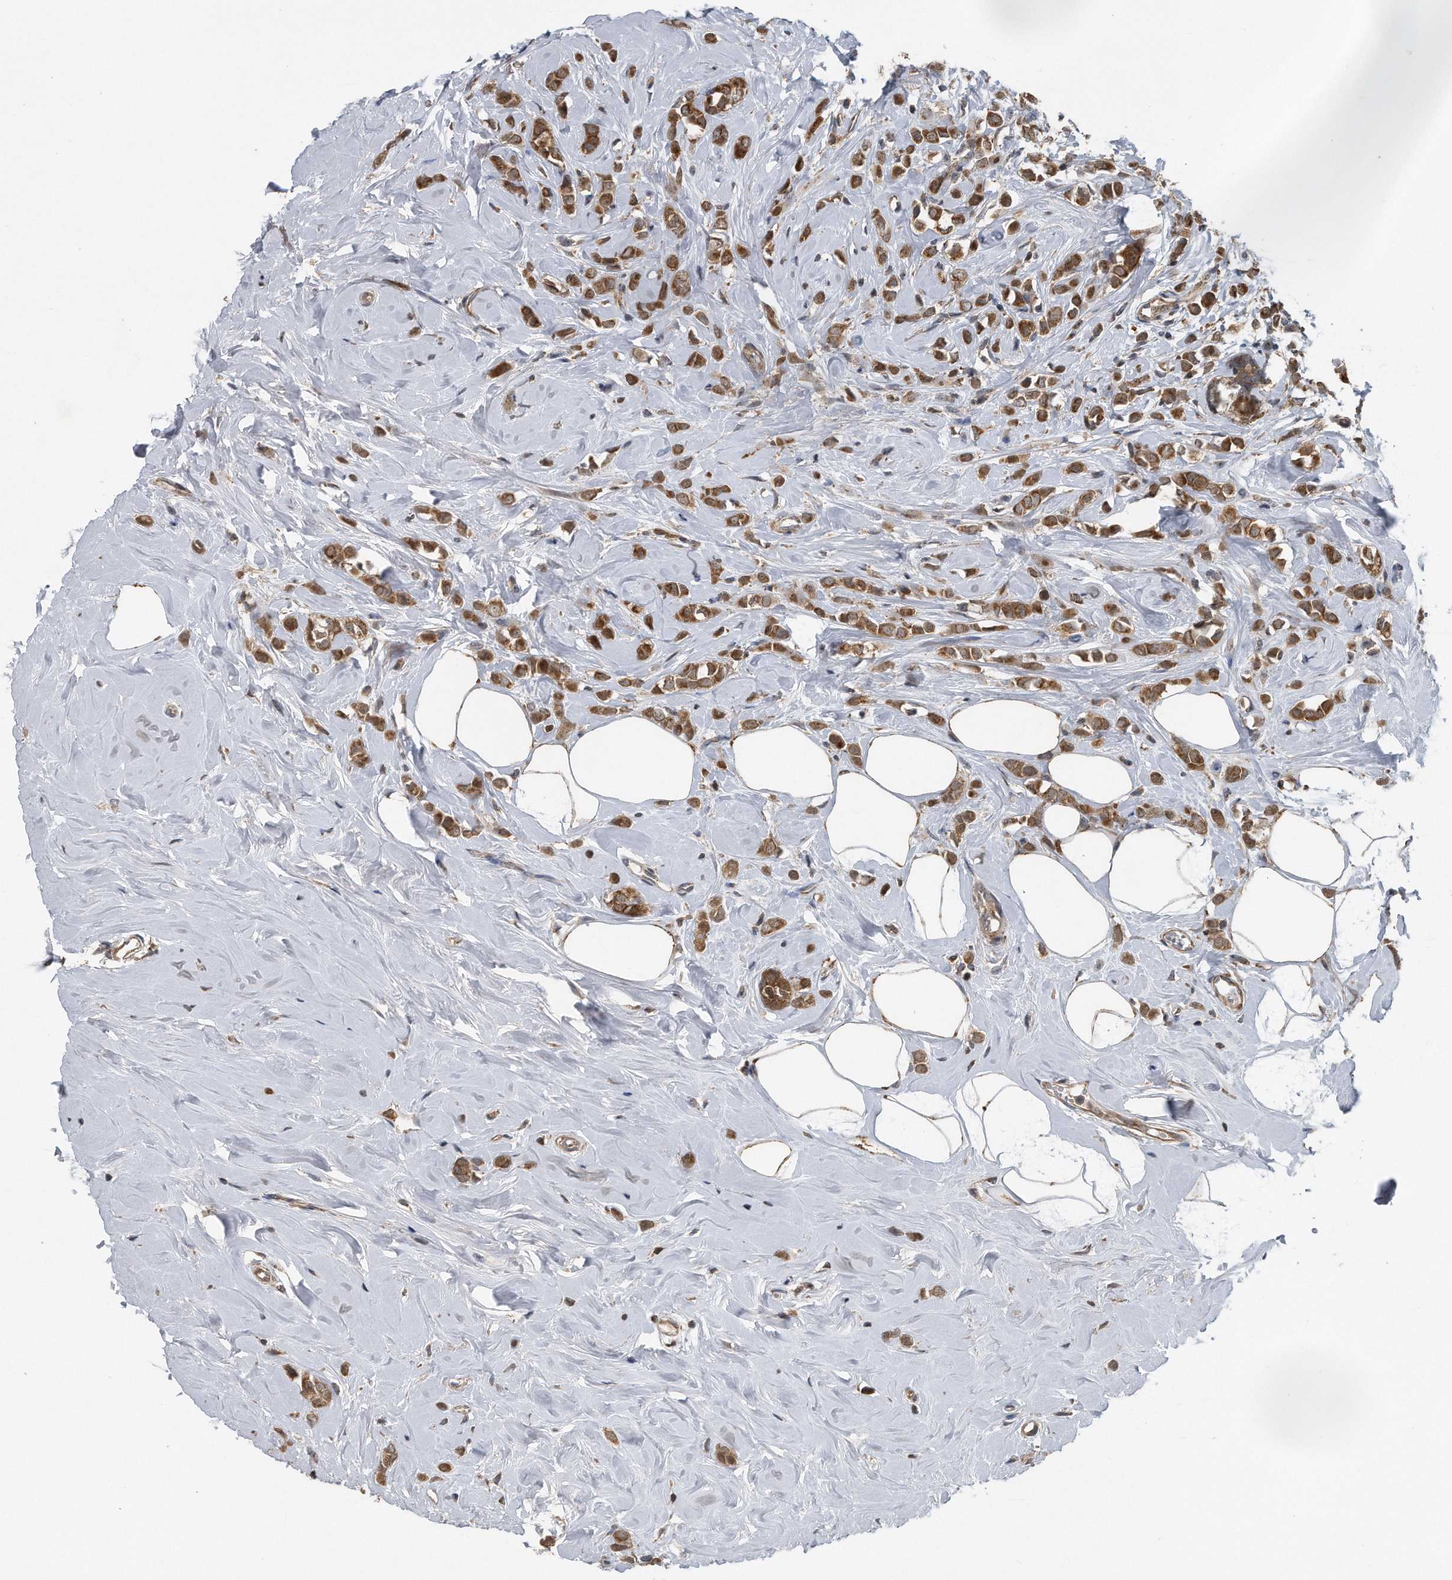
{"staining": {"intensity": "moderate", "quantity": ">75%", "location": "cytoplasmic/membranous"}, "tissue": "breast cancer", "cell_type": "Tumor cells", "image_type": "cancer", "snomed": [{"axis": "morphology", "description": "Lobular carcinoma"}, {"axis": "topography", "description": "Breast"}], "caption": "High-power microscopy captured an IHC photomicrograph of breast cancer, revealing moderate cytoplasmic/membranous staining in approximately >75% of tumor cells. (DAB (3,3'-diaminobenzidine) = brown stain, brightfield microscopy at high magnification).", "gene": "ALPK2", "patient": {"sex": "female", "age": 47}}